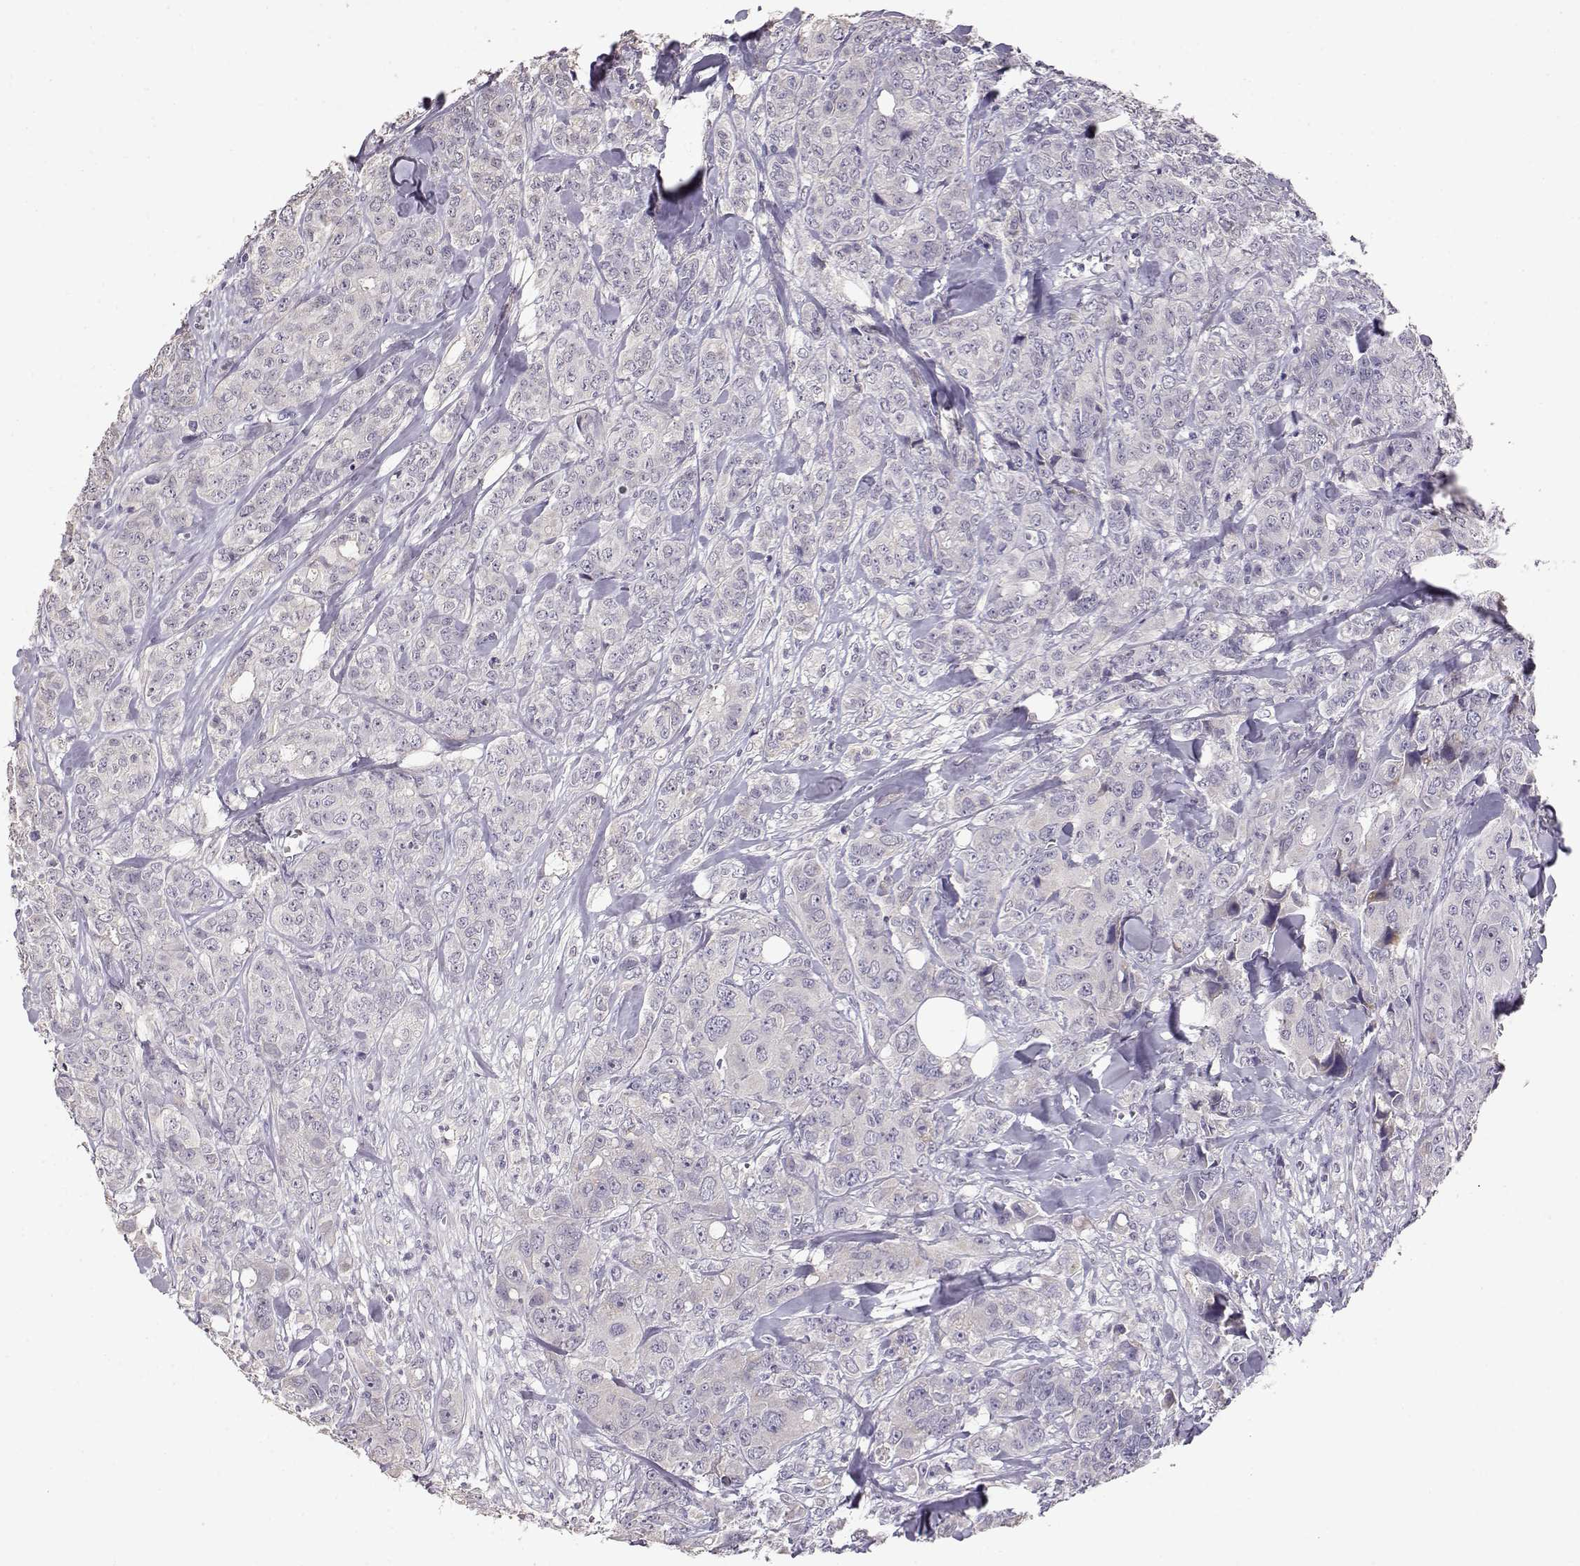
{"staining": {"intensity": "negative", "quantity": "none", "location": "none"}, "tissue": "breast cancer", "cell_type": "Tumor cells", "image_type": "cancer", "snomed": [{"axis": "morphology", "description": "Duct carcinoma"}, {"axis": "topography", "description": "Breast"}], "caption": "High magnification brightfield microscopy of breast cancer (infiltrating ductal carcinoma) stained with DAB (3,3'-diaminobenzidine) (brown) and counterstained with hematoxylin (blue): tumor cells show no significant staining.", "gene": "TACR1", "patient": {"sex": "female", "age": 43}}